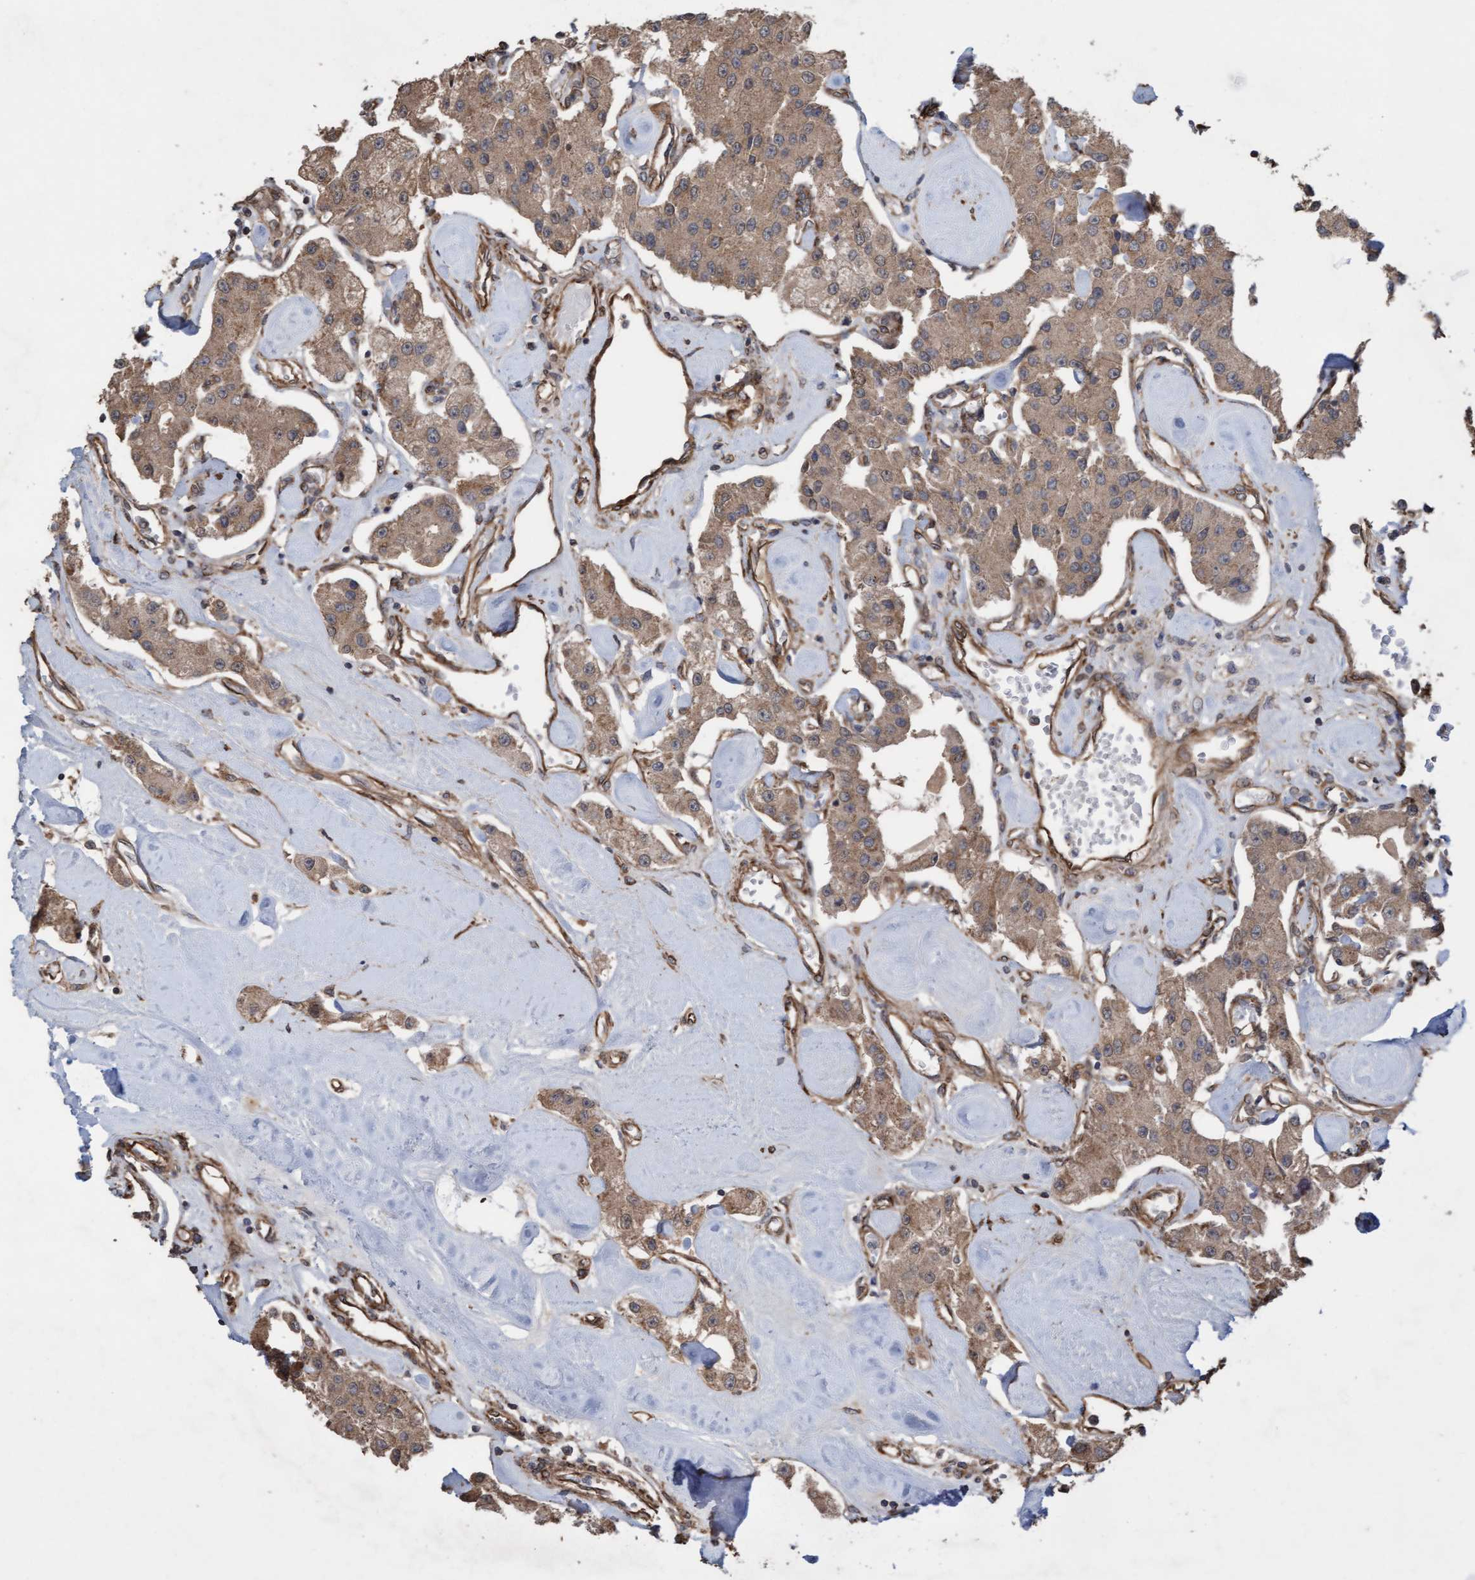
{"staining": {"intensity": "moderate", "quantity": ">75%", "location": "cytoplasmic/membranous"}, "tissue": "carcinoid", "cell_type": "Tumor cells", "image_type": "cancer", "snomed": [{"axis": "morphology", "description": "Carcinoid, malignant, NOS"}, {"axis": "topography", "description": "Pancreas"}], "caption": "Carcinoid stained with a brown dye demonstrates moderate cytoplasmic/membranous positive expression in about >75% of tumor cells.", "gene": "CDC42EP4", "patient": {"sex": "male", "age": 41}}